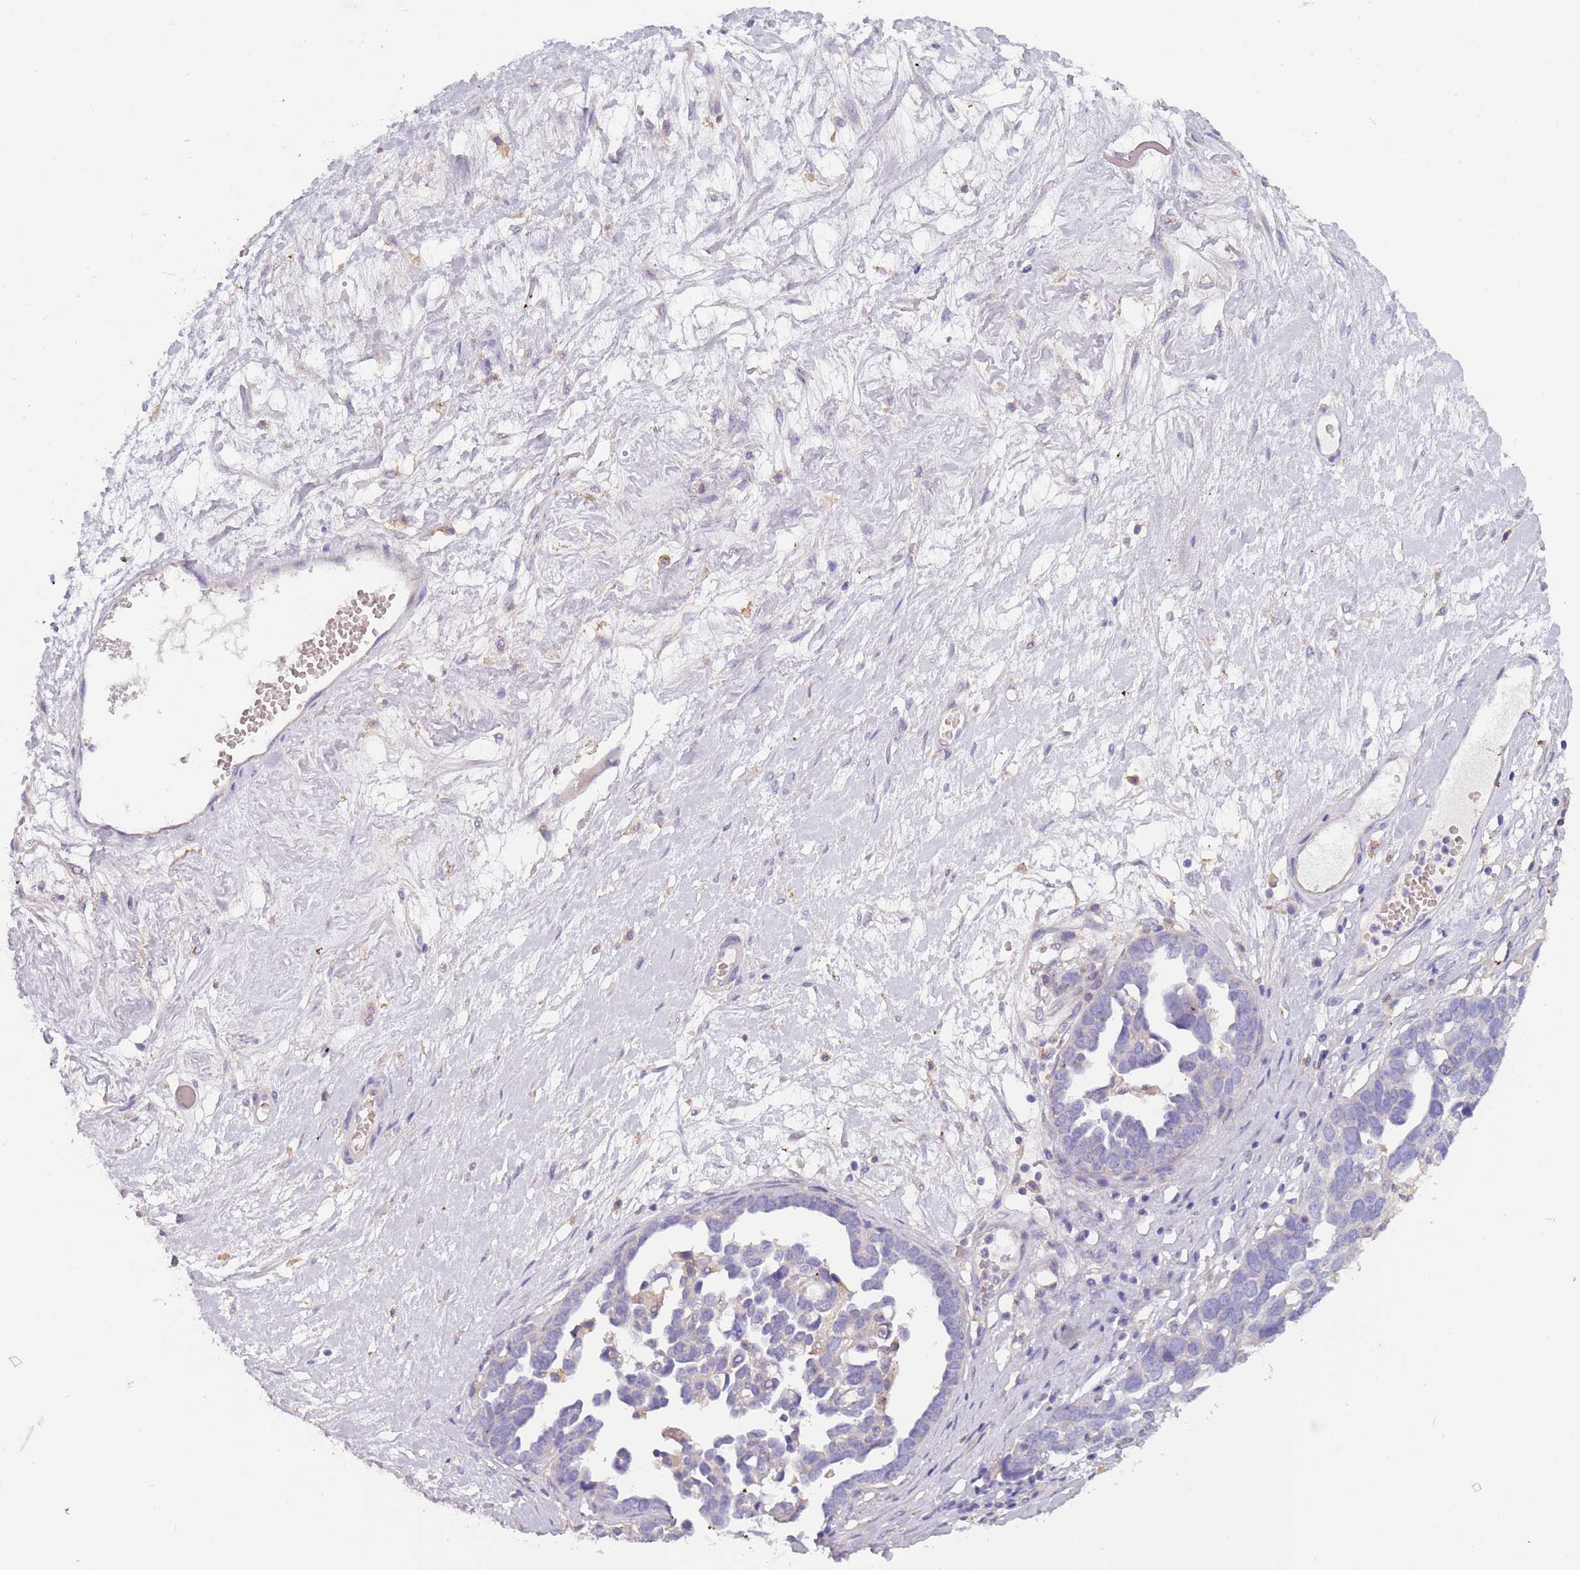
{"staining": {"intensity": "negative", "quantity": "none", "location": "none"}, "tissue": "ovarian cancer", "cell_type": "Tumor cells", "image_type": "cancer", "snomed": [{"axis": "morphology", "description": "Cystadenocarcinoma, serous, NOS"}, {"axis": "topography", "description": "Ovary"}], "caption": "This is an immunohistochemistry (IHC) histopathology image of human serous cystadenocarcinoma (ovarian). There is no staining in tumor cells.", "gene": "MAN1C1", "patient": {"sex": "female", "age": 54}}